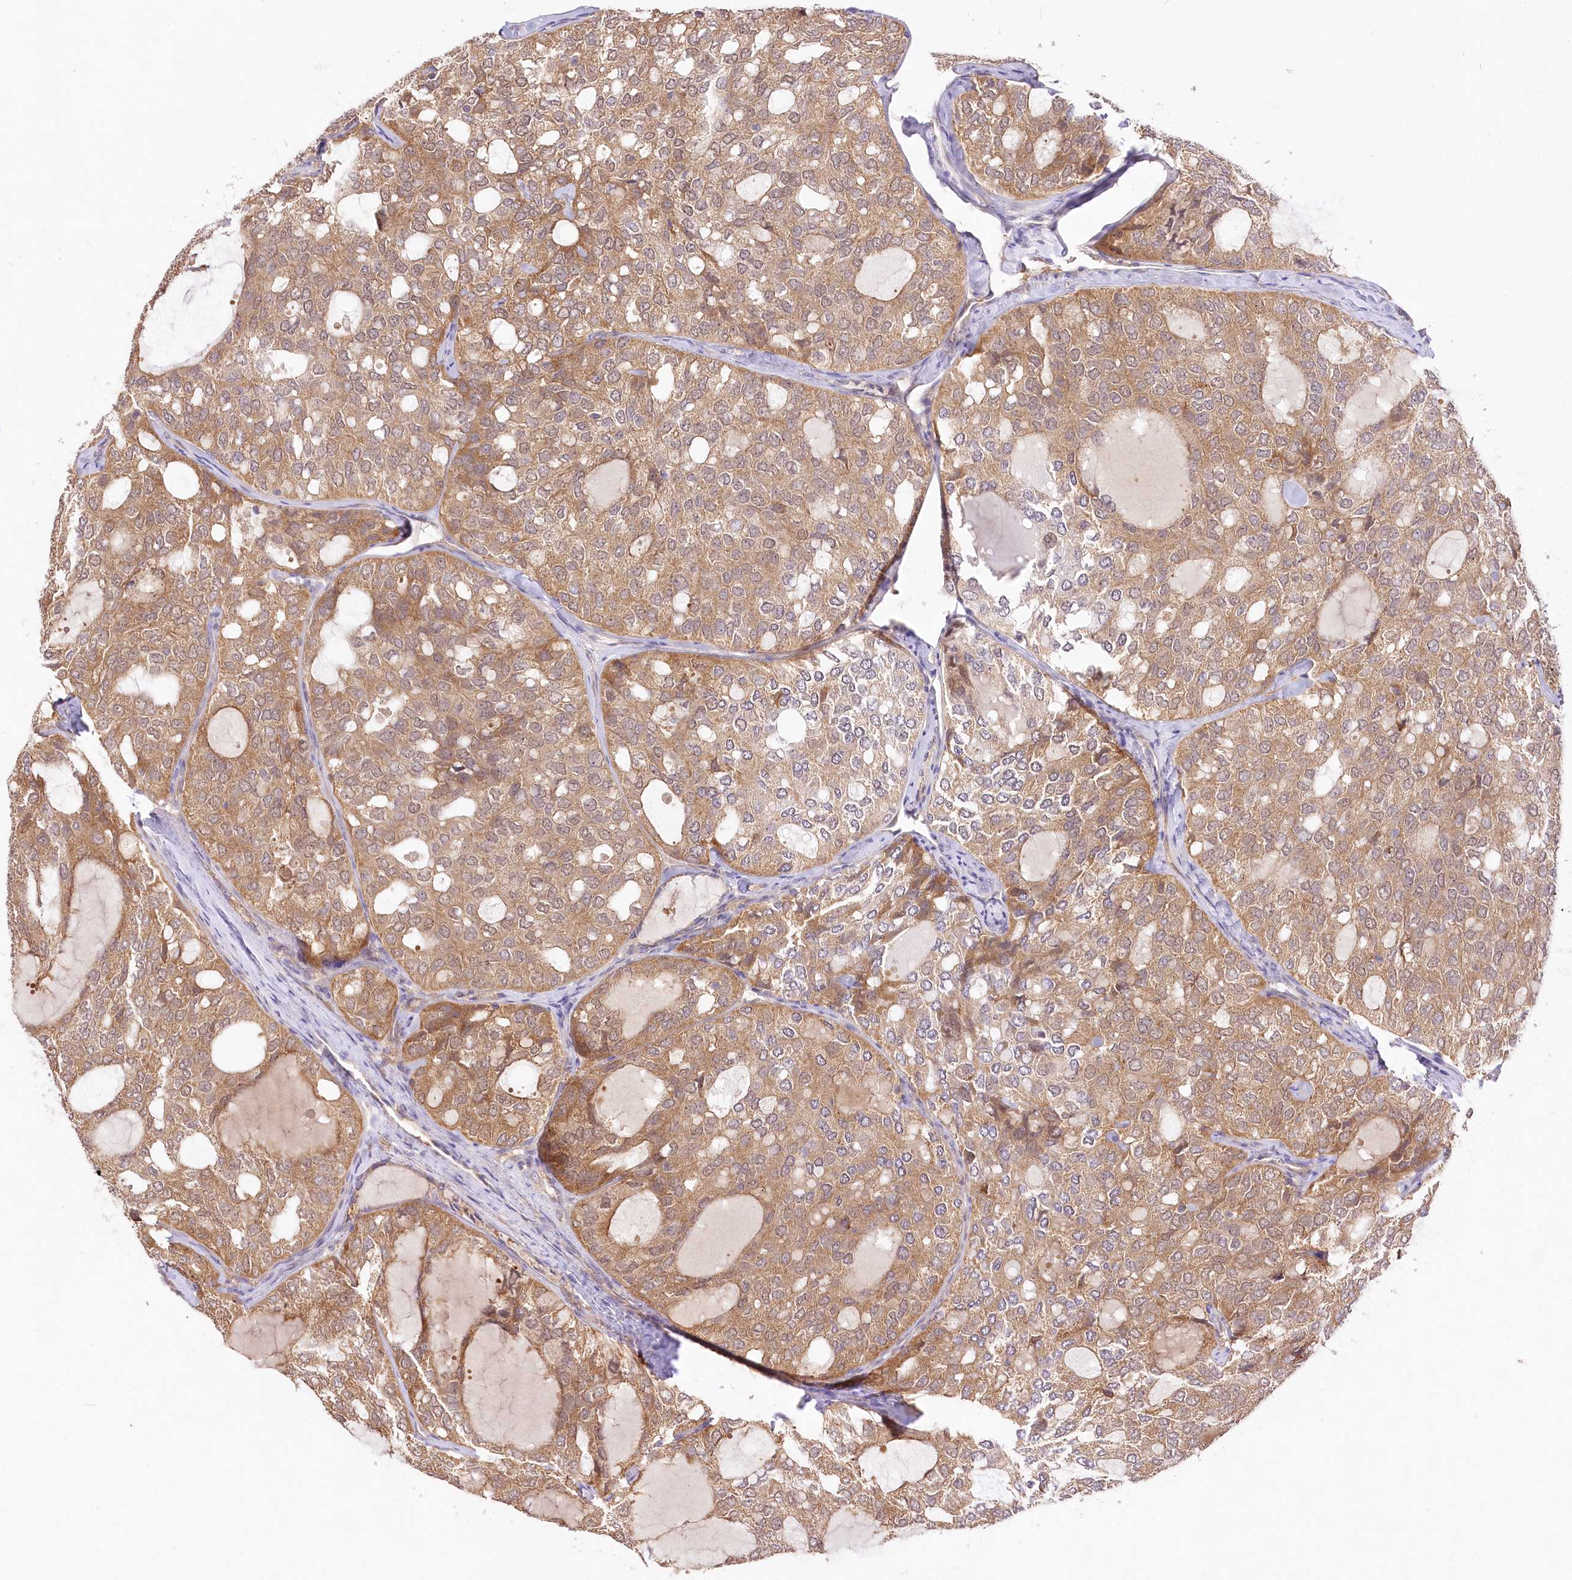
{"staining": {"intensity": "moderate", "quantity": ">75%", "location": "cytoplasmic/membranous"}, "tissue": "thyroid cancer", "cell_type": "Tumor cells", "image_type": "cancer", "snomed": [{"axis": "morphology", "description": "Follicular adenoma carcinoma, NOS"}, {"axis": "topography", "description": "Thyroid gland"}], "caption": "Human thyroid cancer stained with a brown dye displays moderate cytoplasmic/membranous positive staining in approximately >75% of tumor cells.", "gene": "PYROXD1", "patient": {"sex": "male", "age": 75}}